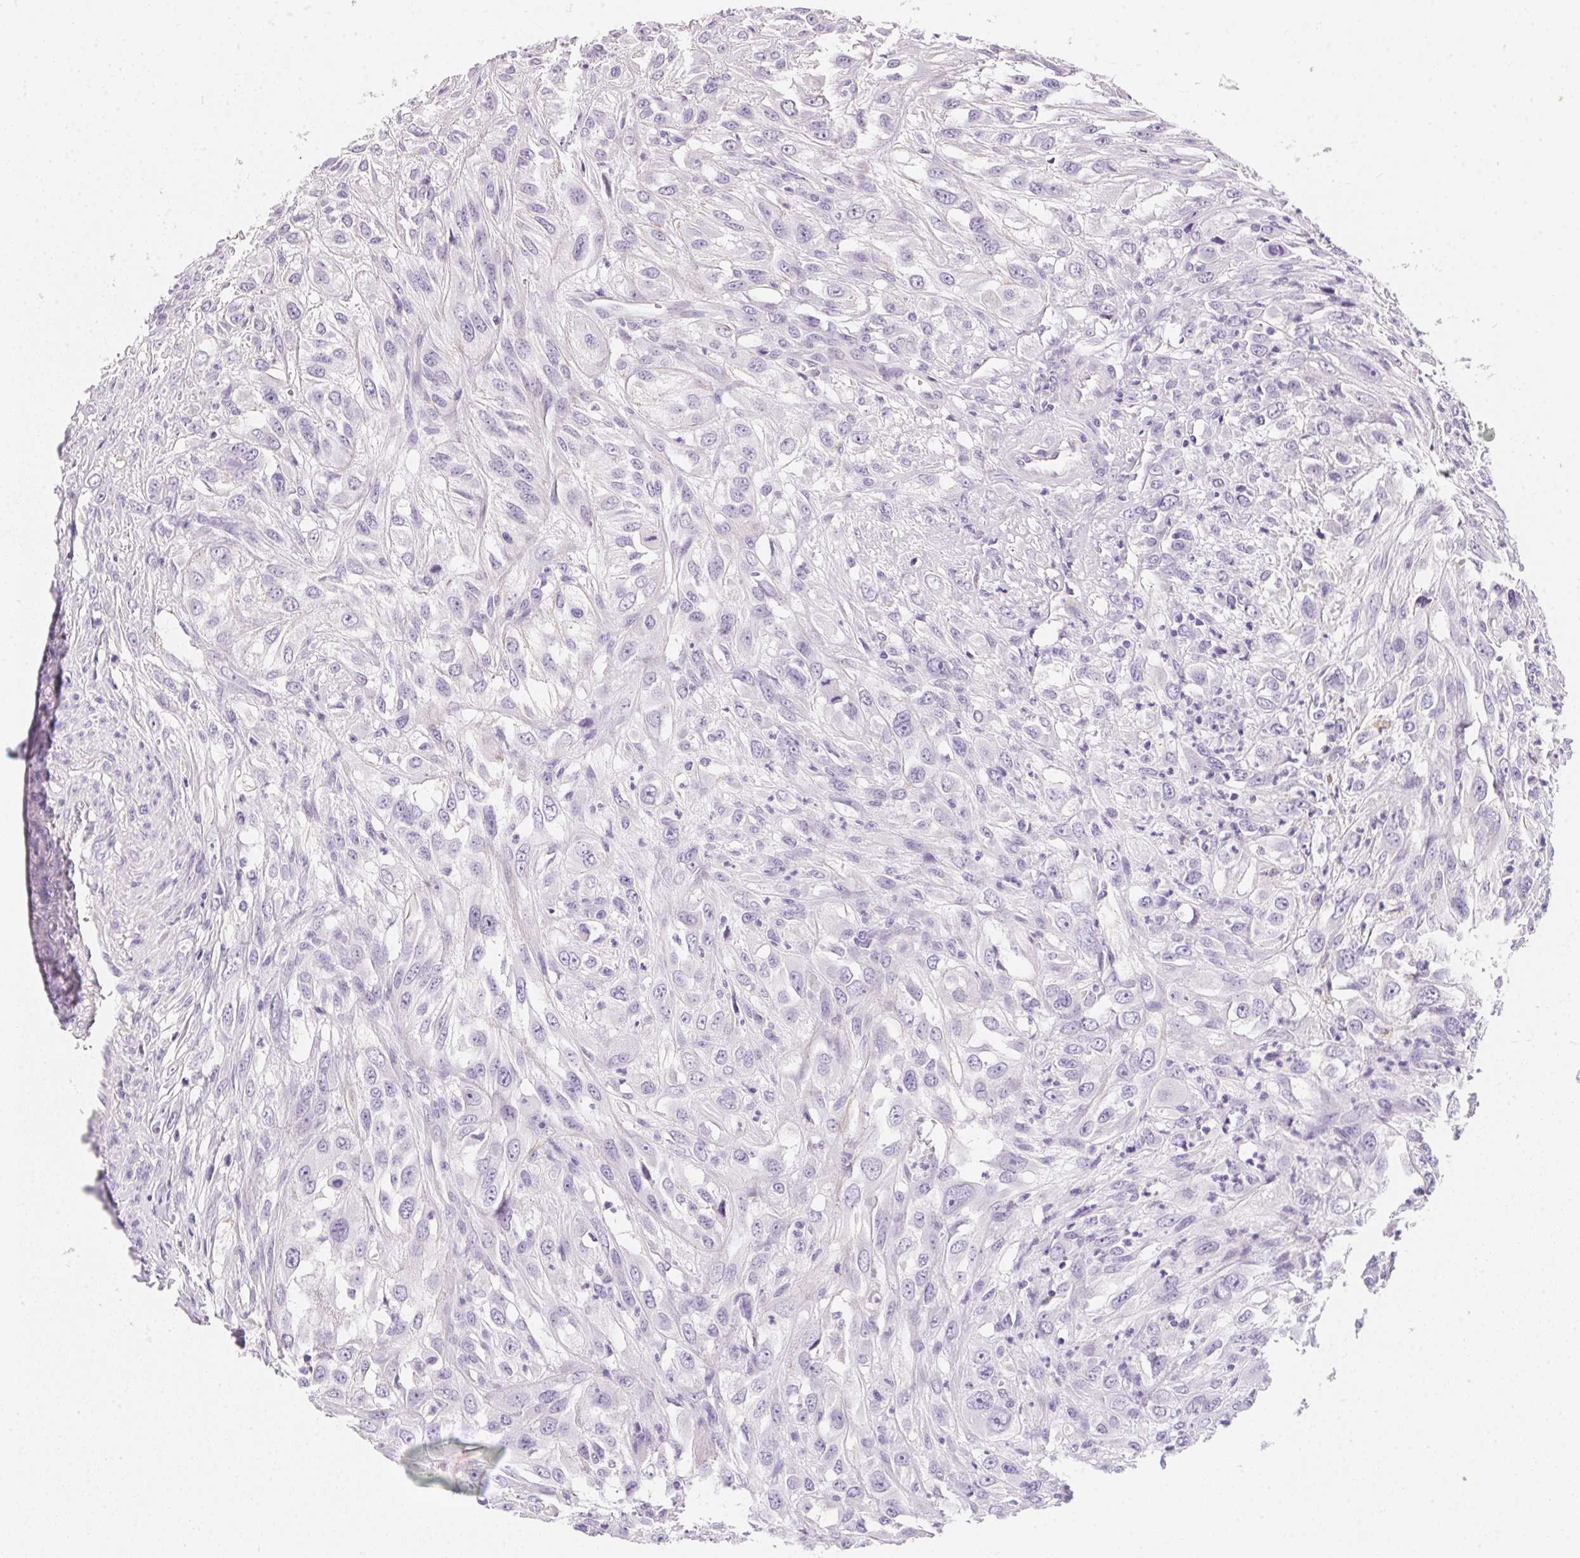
{"staining": {"intensity": "negative", "quantity": "none", "location": "none"}, "tissue": "urothelial cancer", "cell_type": "Tumor cells", "image_type": "cancer", "snomed": [{"axis": "morphology", "description": "Urothelial carcinoma, High grade"}, {"axis": "topography", "description": "Urinary bladder"}], "caption": "The immunohistochemistry image has no significant staining in tumor cells of urothelial cancer tissue.", "gene": "AQP5", "patient": {"sex": "male", "age": 67}}